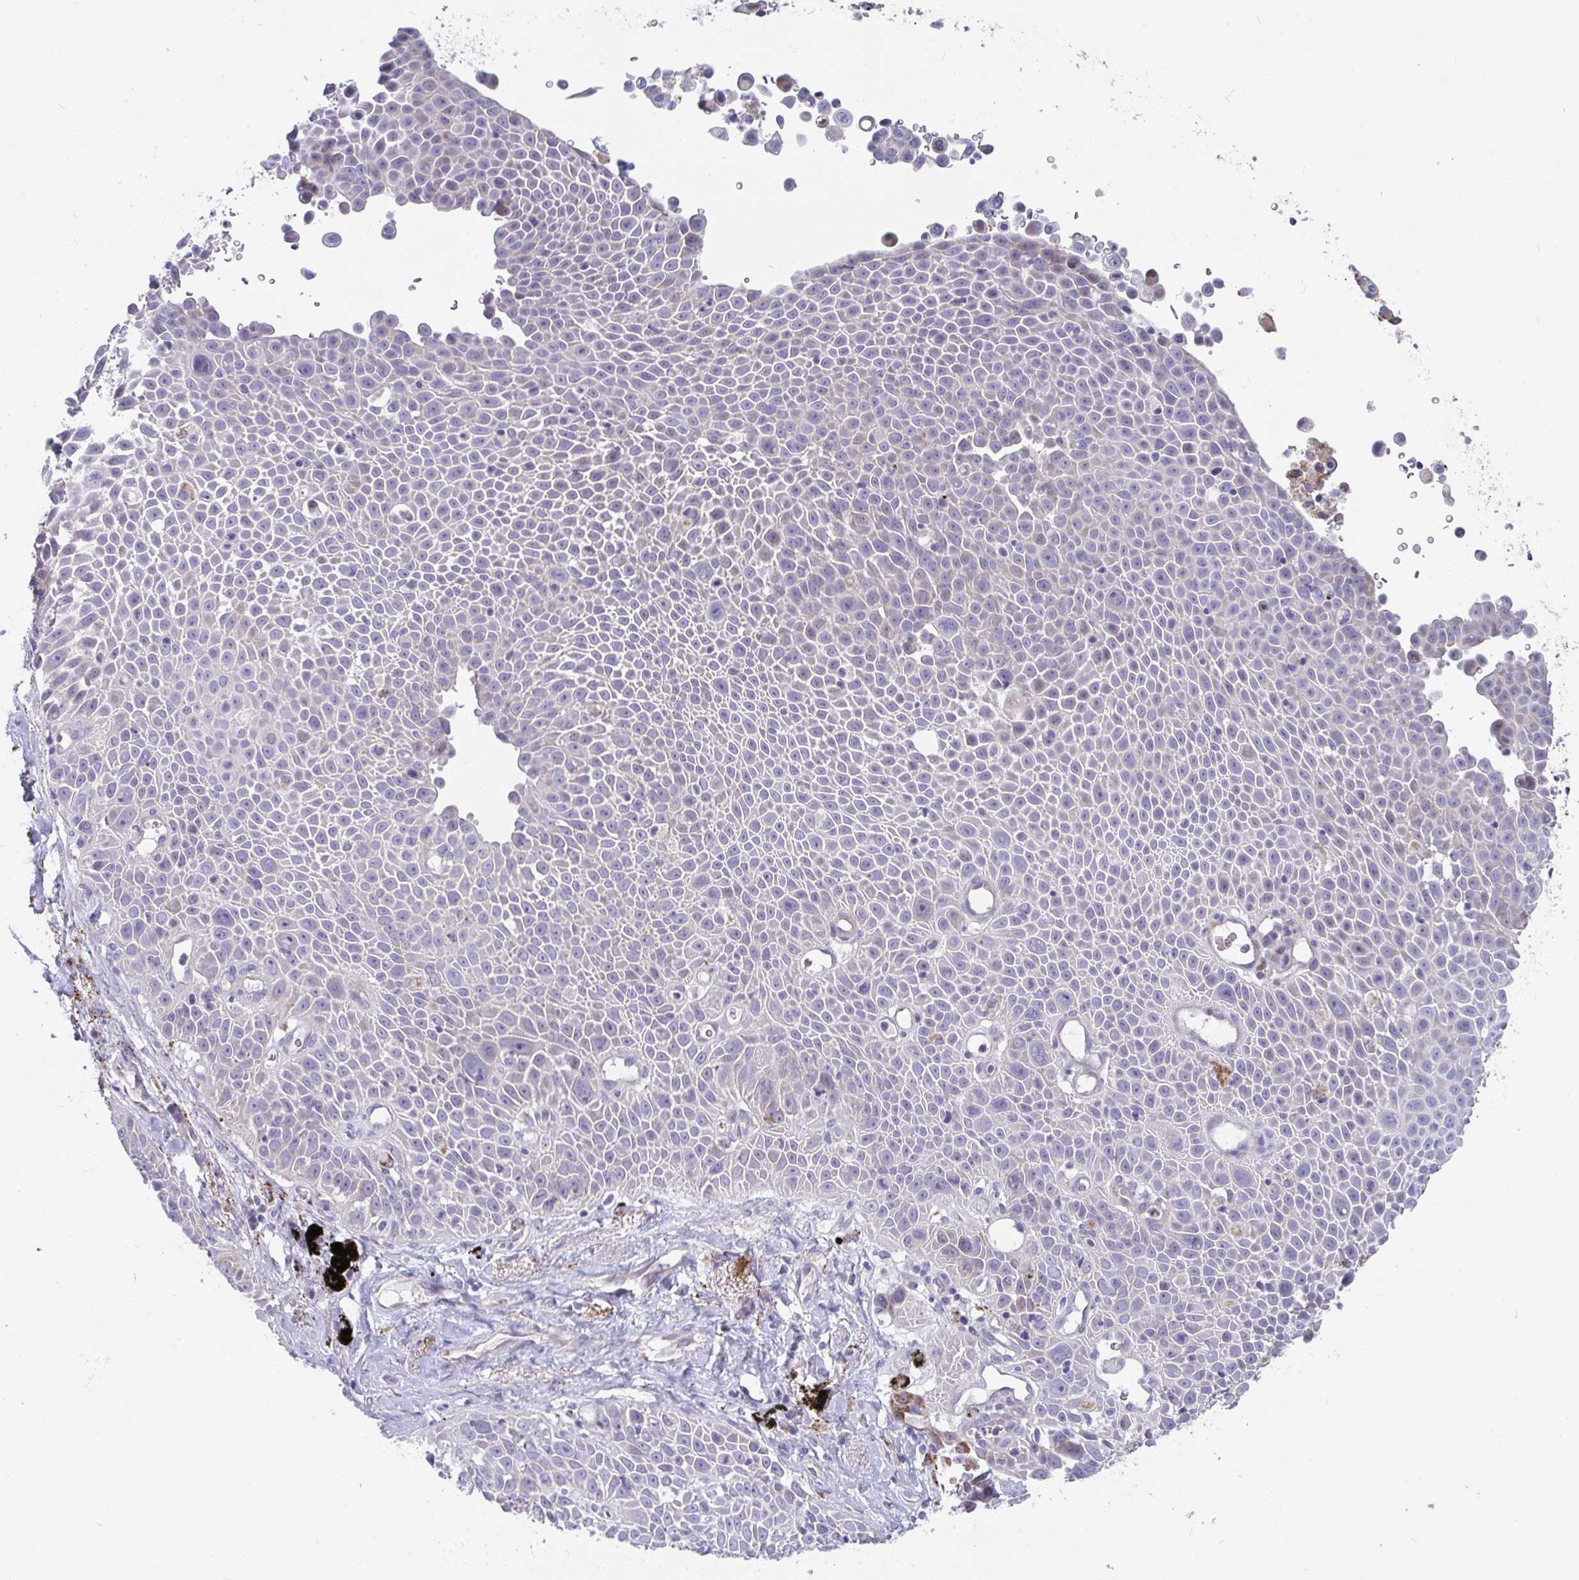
{"staining": {"intensity": "negative", "quantity": "none", "location": "none"}, "tissue": "lung cancer", "cell_type": "Tumor cells", "image_type": "cancer", "snomed": [{"axis": "morphology", "description": "Squamous cell carcinoma, NOS"}, {"axis": "morphology", "description": "Squamous cell carcinoma, metastatic, NOS"}, {"axis": "topography", "description": "Lymph node"}, {"axis": "topography", "description": "Lung"}], "caption": "Image shows no significant protein positivity in tumor cells of squamous cell carcinoma (lung).", "gene": "FAM156B", "patient": {"sex": "female", "age": 62}}